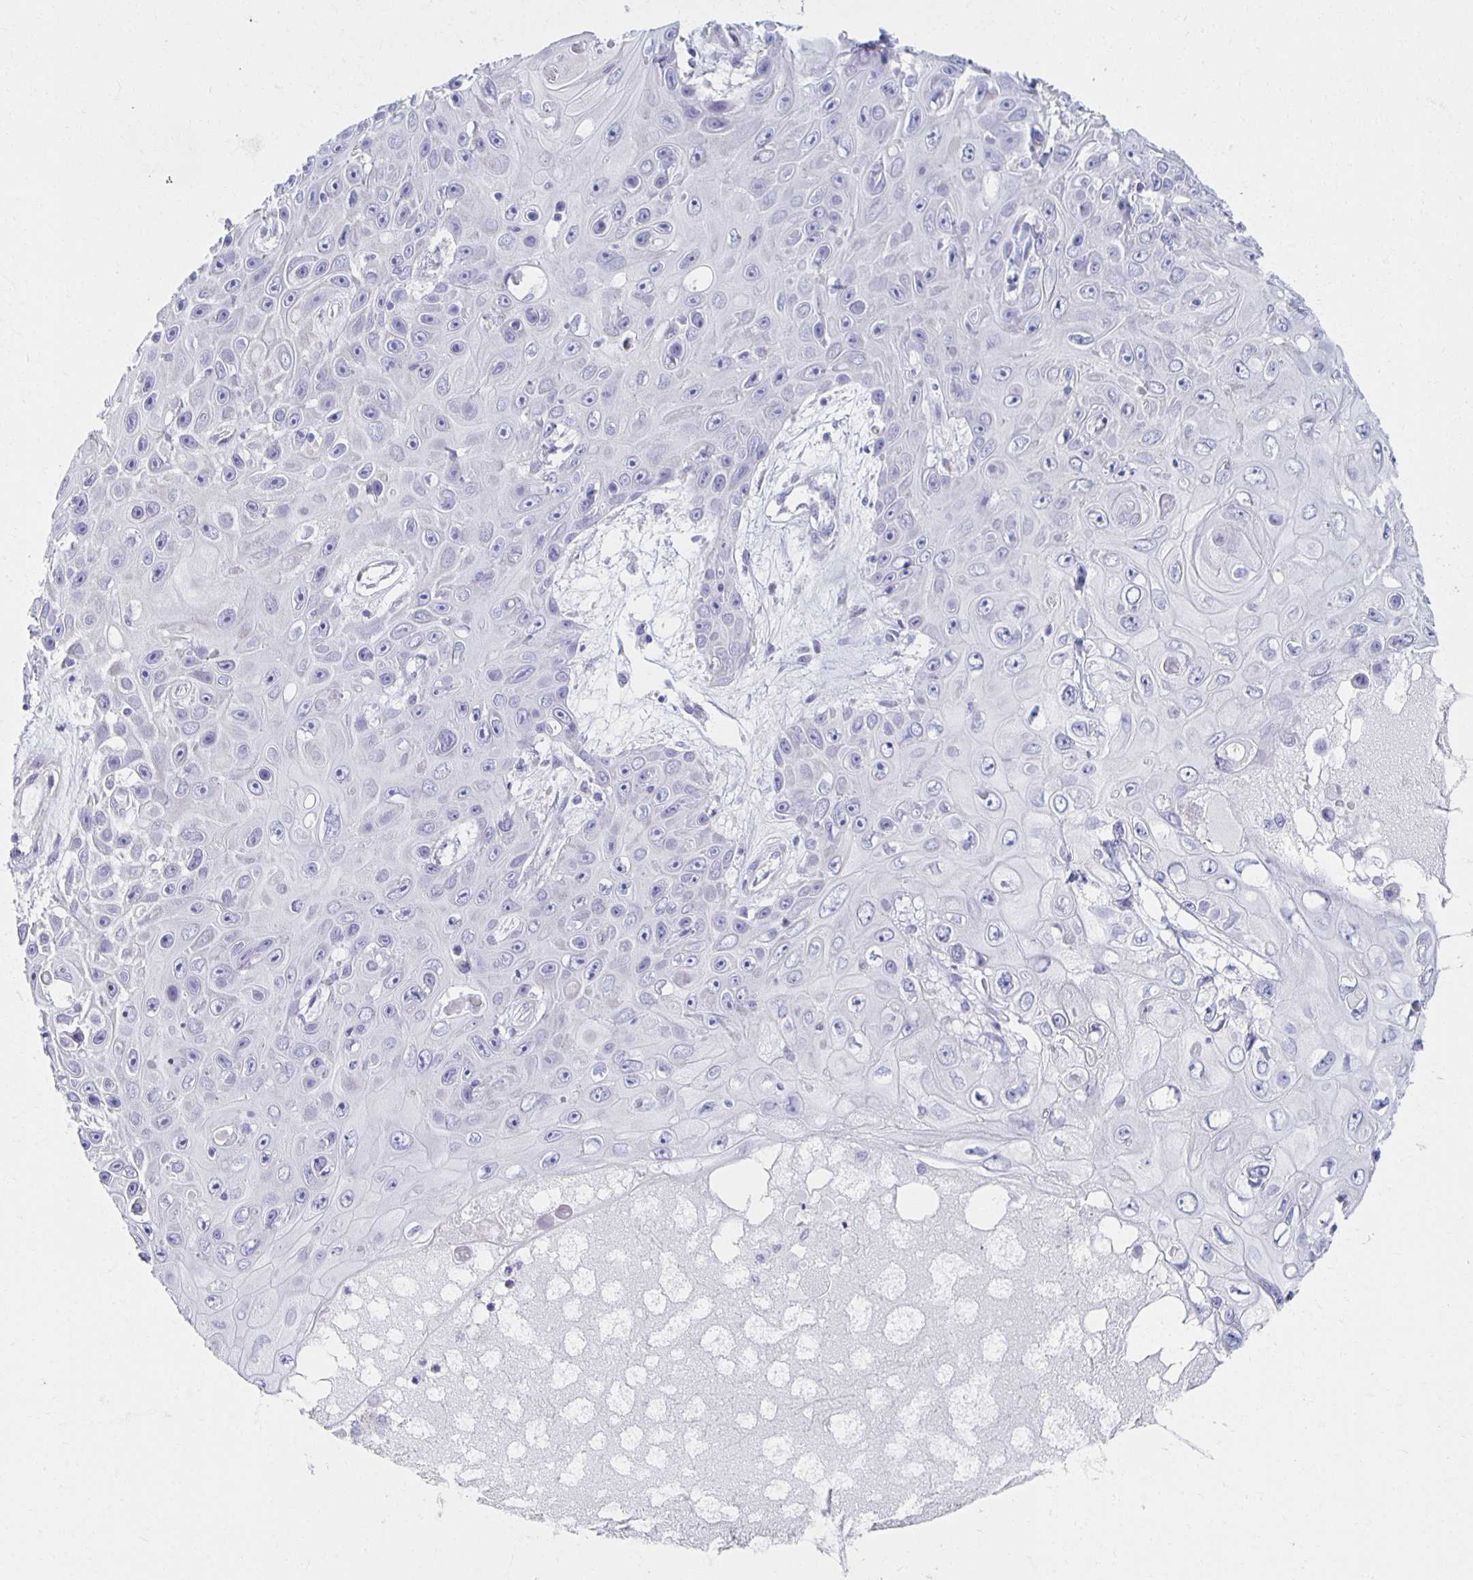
{"staining": {"intensity": "negative", "quantity": "none", "location": "none"}, "tissue": "skin cancer", "cell_type": "Tumor cells", "image_type": "cancer", "snomed": [{"axis": "morphology", "description": "Squamous cell carcinoma, NOS"}, {"axis": "topography", "description": "Skin"}], "caption": "The IHC image has no significant positivity in tumor cells of squamous cell carcinoma (skin) tissue.", "gene": "TEX44", "patient": {"sex": "male", "age": 82}}